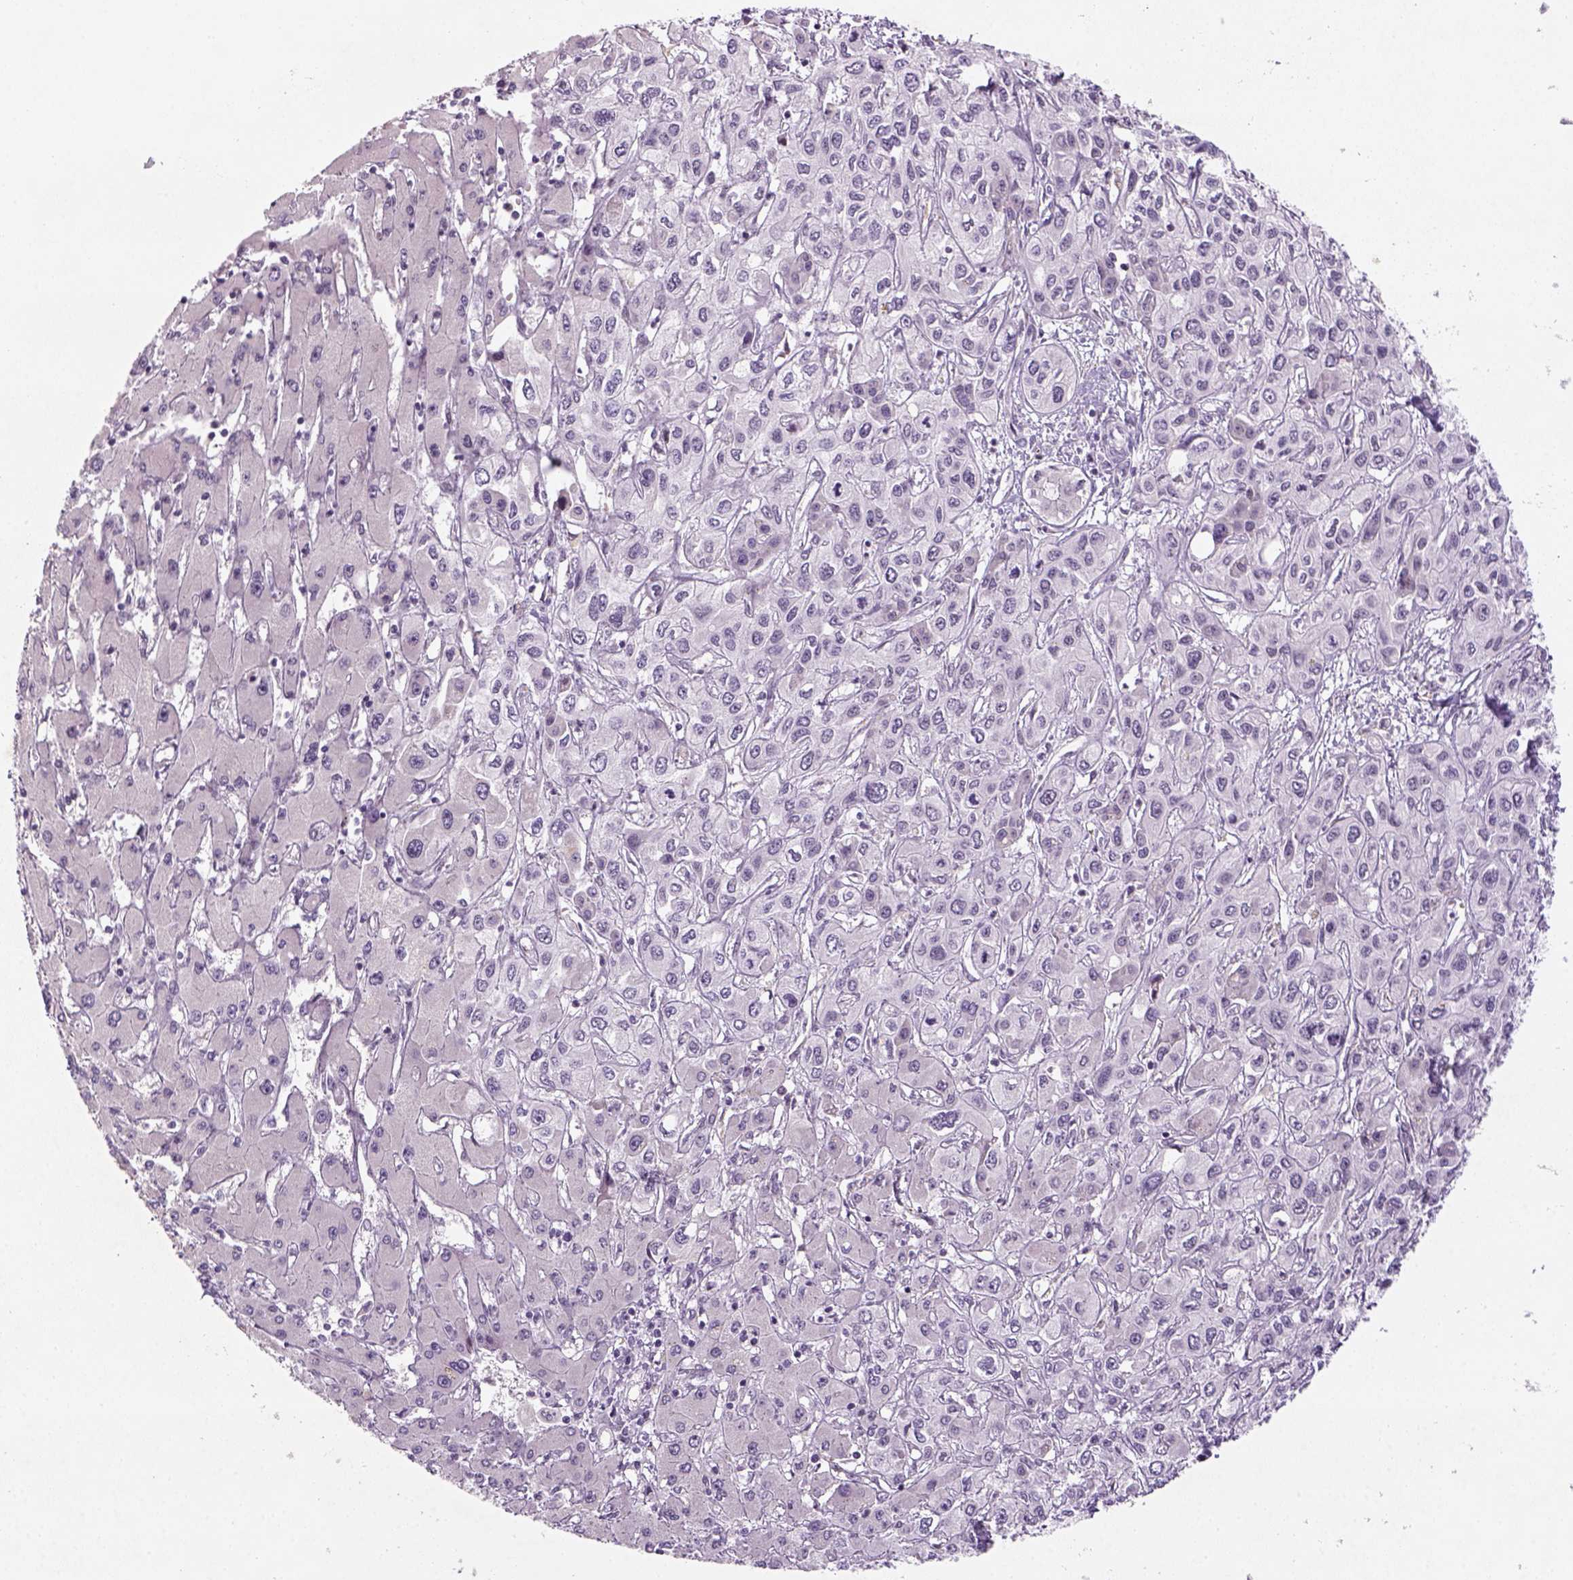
{"staining": {"intensity": "negative", "quantity": "none", "location": "none"}, "tissue": "liver cancer", "cell_type": "Tumor cells", "image_type": "cancer", "snomed": [{"axis": "morphology", "description": "Cholangiocarcinoma"}, {"axis": "topography", "description": "Liver"}], "caption": "The IHC histopathology image has no significant staining in tumor cells of liver cancer tissue.", "gene": "MAGEB3", "patient": {"sex": "female", "age": 66}}